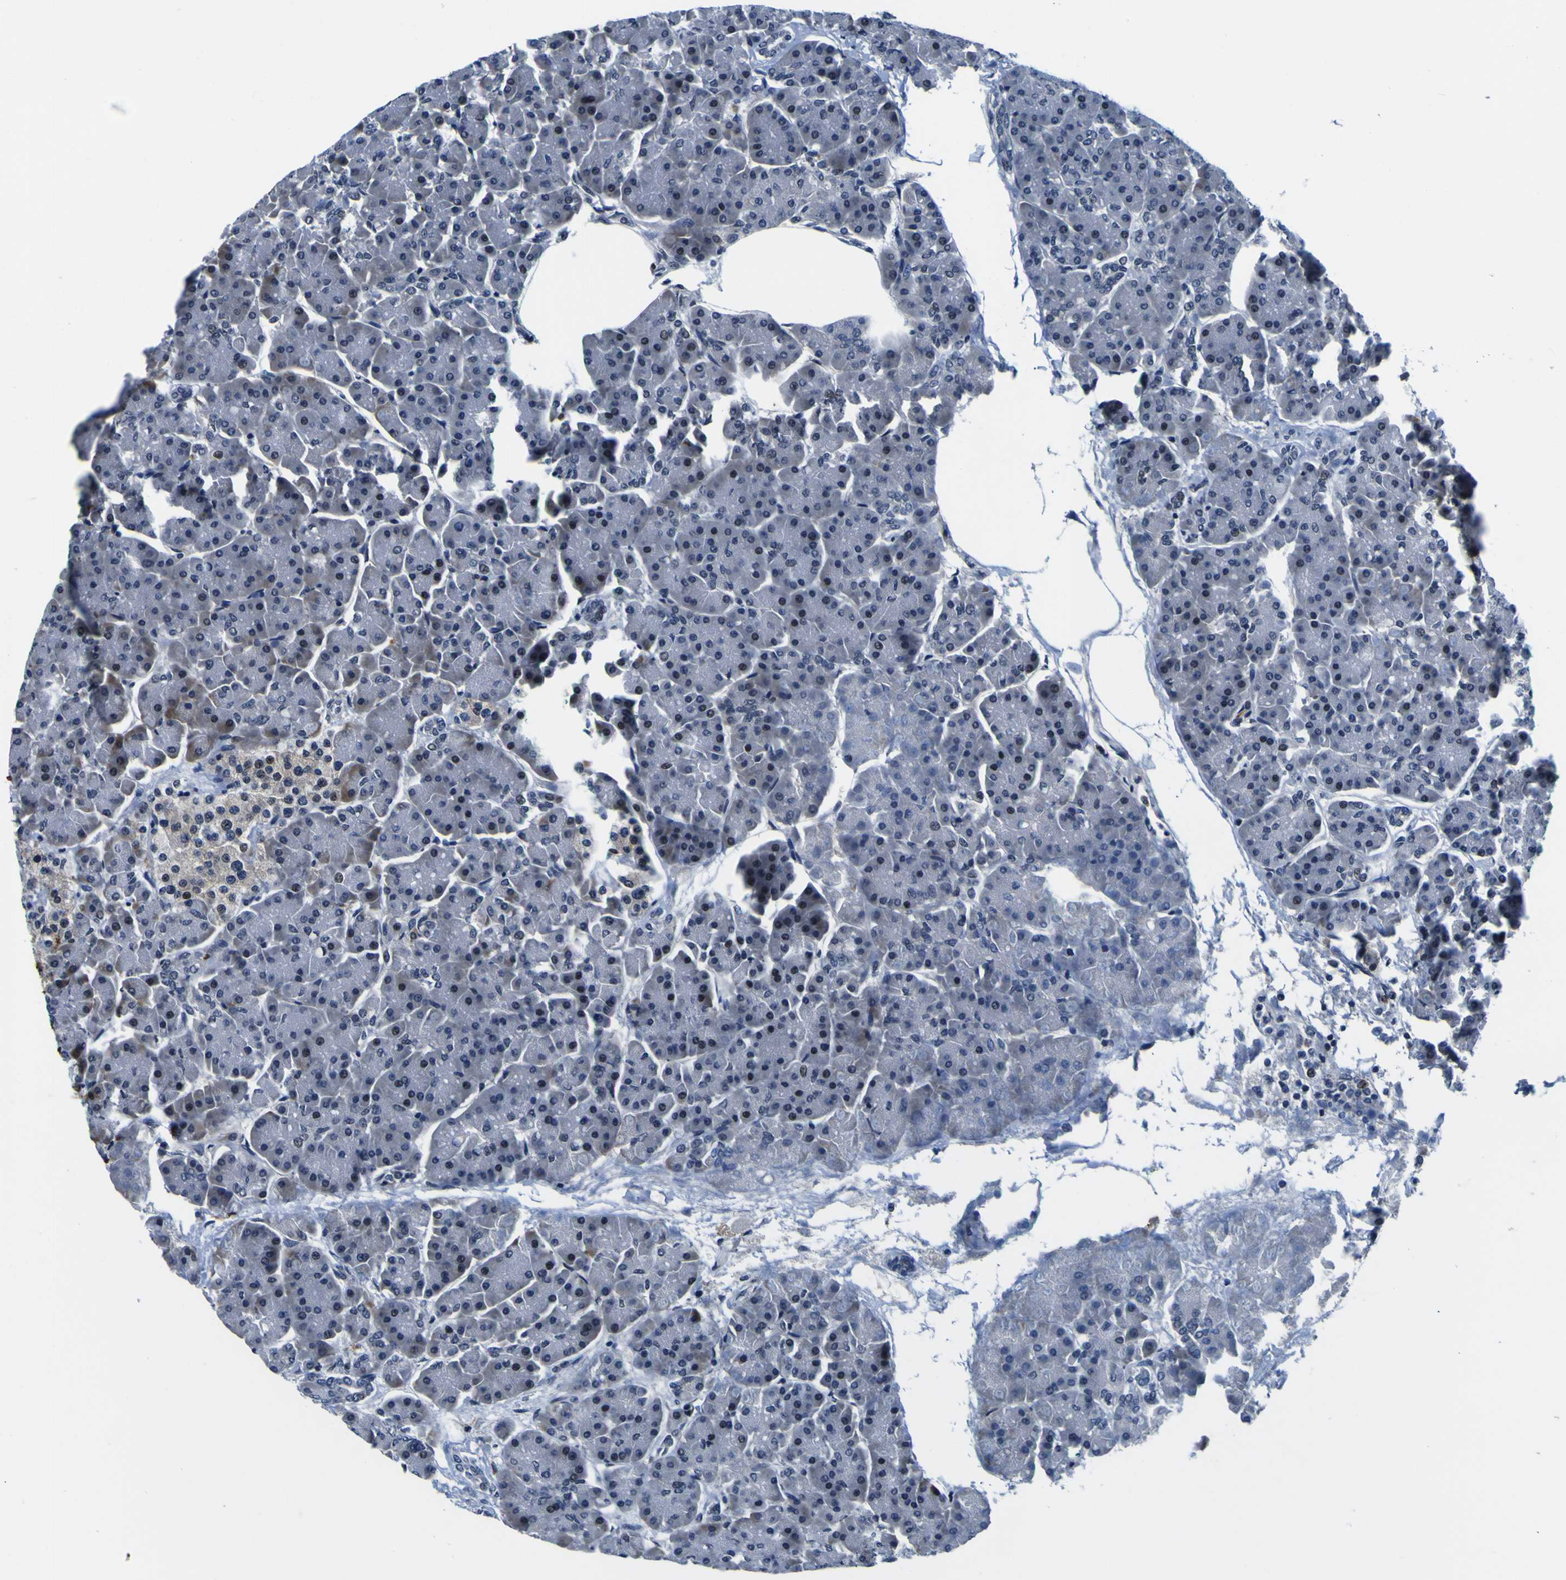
{"staining": {"intensity": "moderate", "quantity": "<25%", "location": "cytoplasmic/membranous,nuclear"}, "tissue": "pancreas", "cell_type": "Exocrine glandular cells", "image_type": "normal", "snomed": [{"axis": "morphology", "description": "Normal tissue, NOS"}, {"axis": "topography", "description": "Pancreas"}], "caption": "A photomicrograph showing moderate cytoplasmic/membranous,nuclear positivity in approximately <25% of exocrine glandular cells in normal pancreas, as visualized by brown immunohistochemical staining.", "gene": "POSTN", "patient": {"sex": "female", "age": 70}}